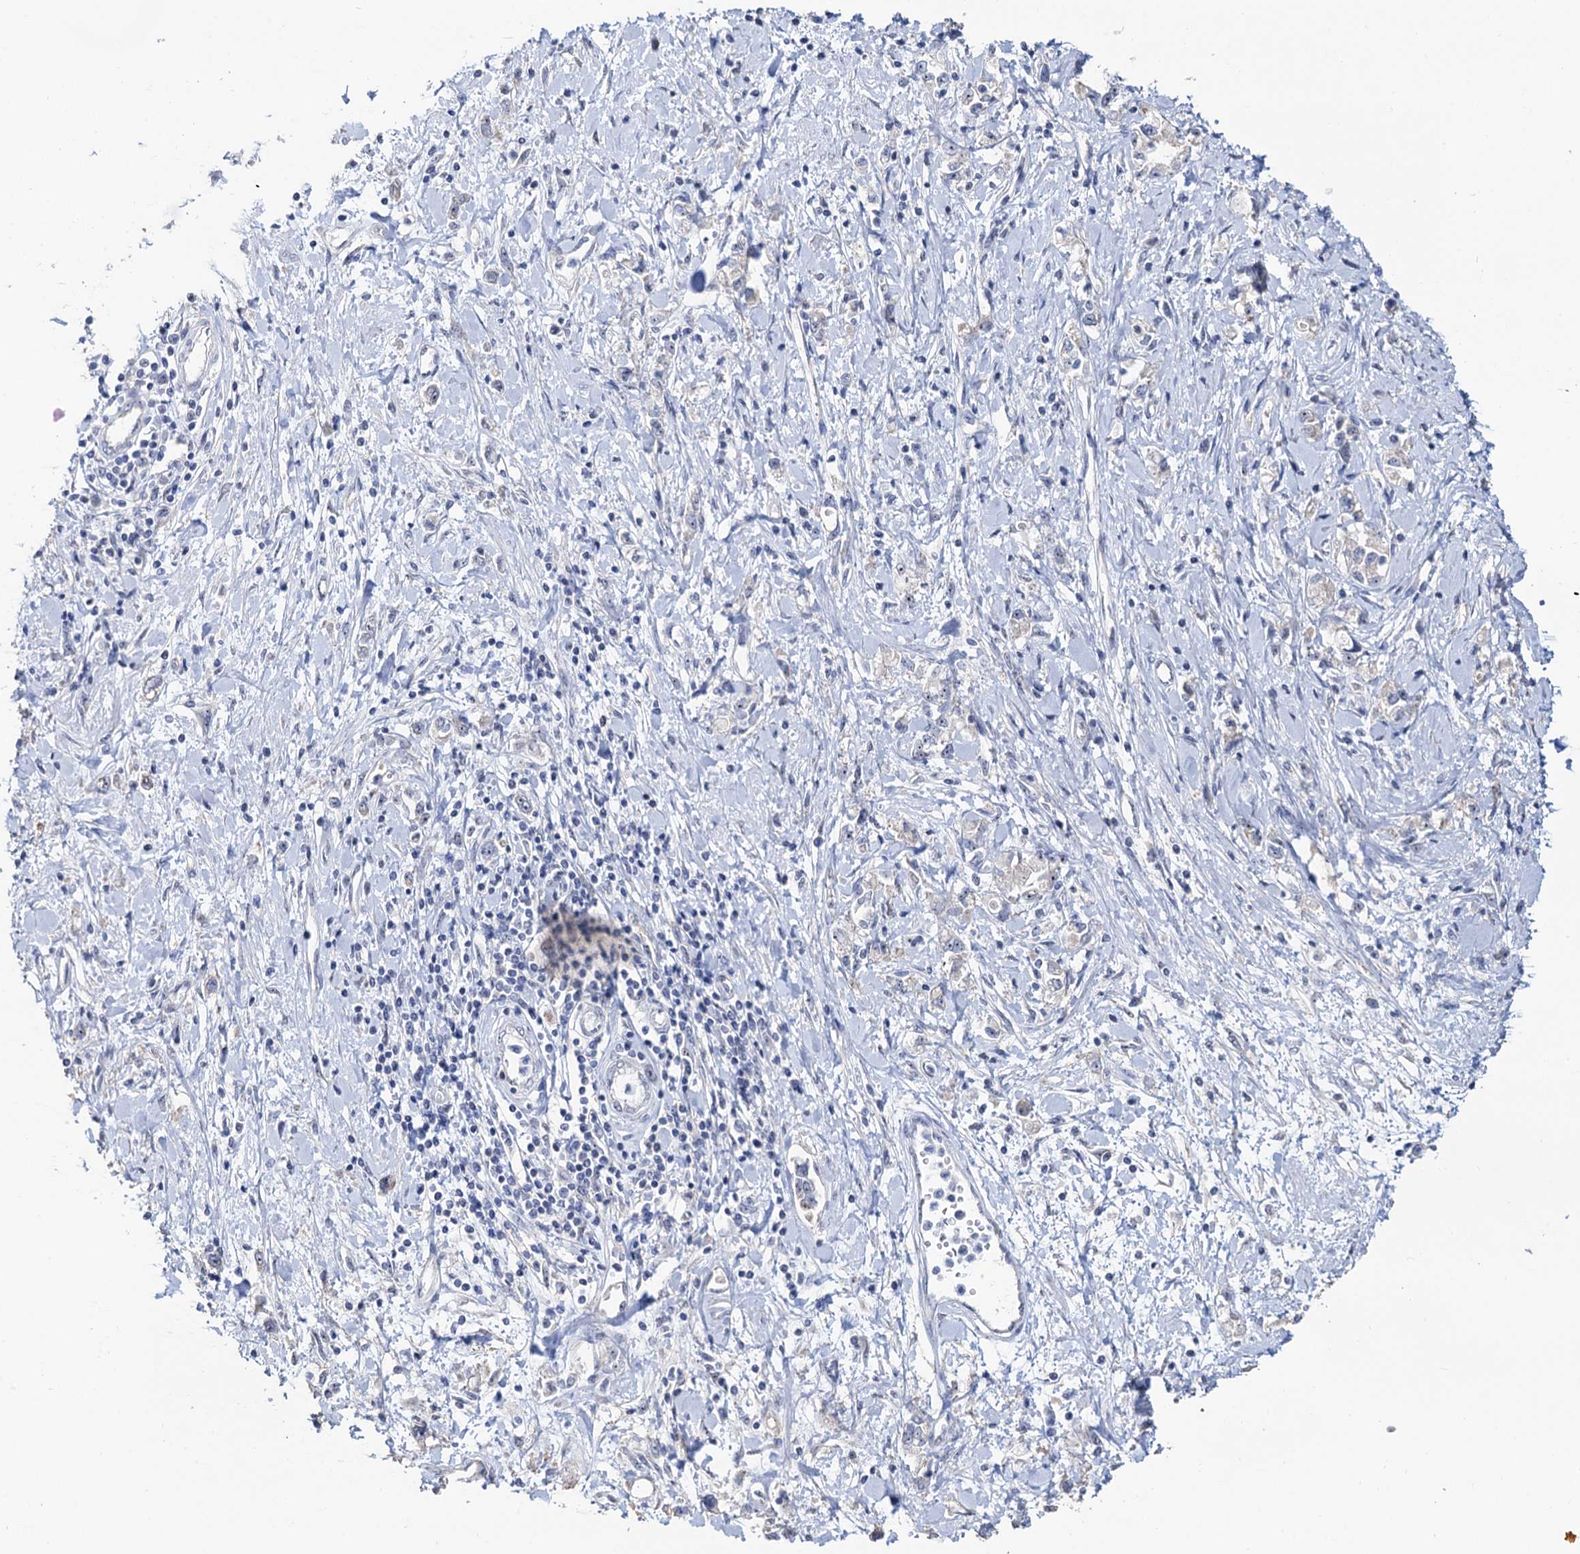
{"staining": {"intensity": "negative", "quantity": "none", "location": "none"}, "tissue": "stomach cancer", "cell_type": "Tumor cells", "image_type": "cancer", "snomed": [{"axis": "morphology", "description": "Adenocarcinoma, NOS"}, {"axis": "topography", "description": "Stomach"}], "caption": "This is a histopathology image of IHC staining of stomach cancer, which shows no staining in tumor cells. (Immunohistochemistry, brightfield microscopy, high magnification).", "gene": "C2CD3", "patient": {"sex": "female", "age": 76}}